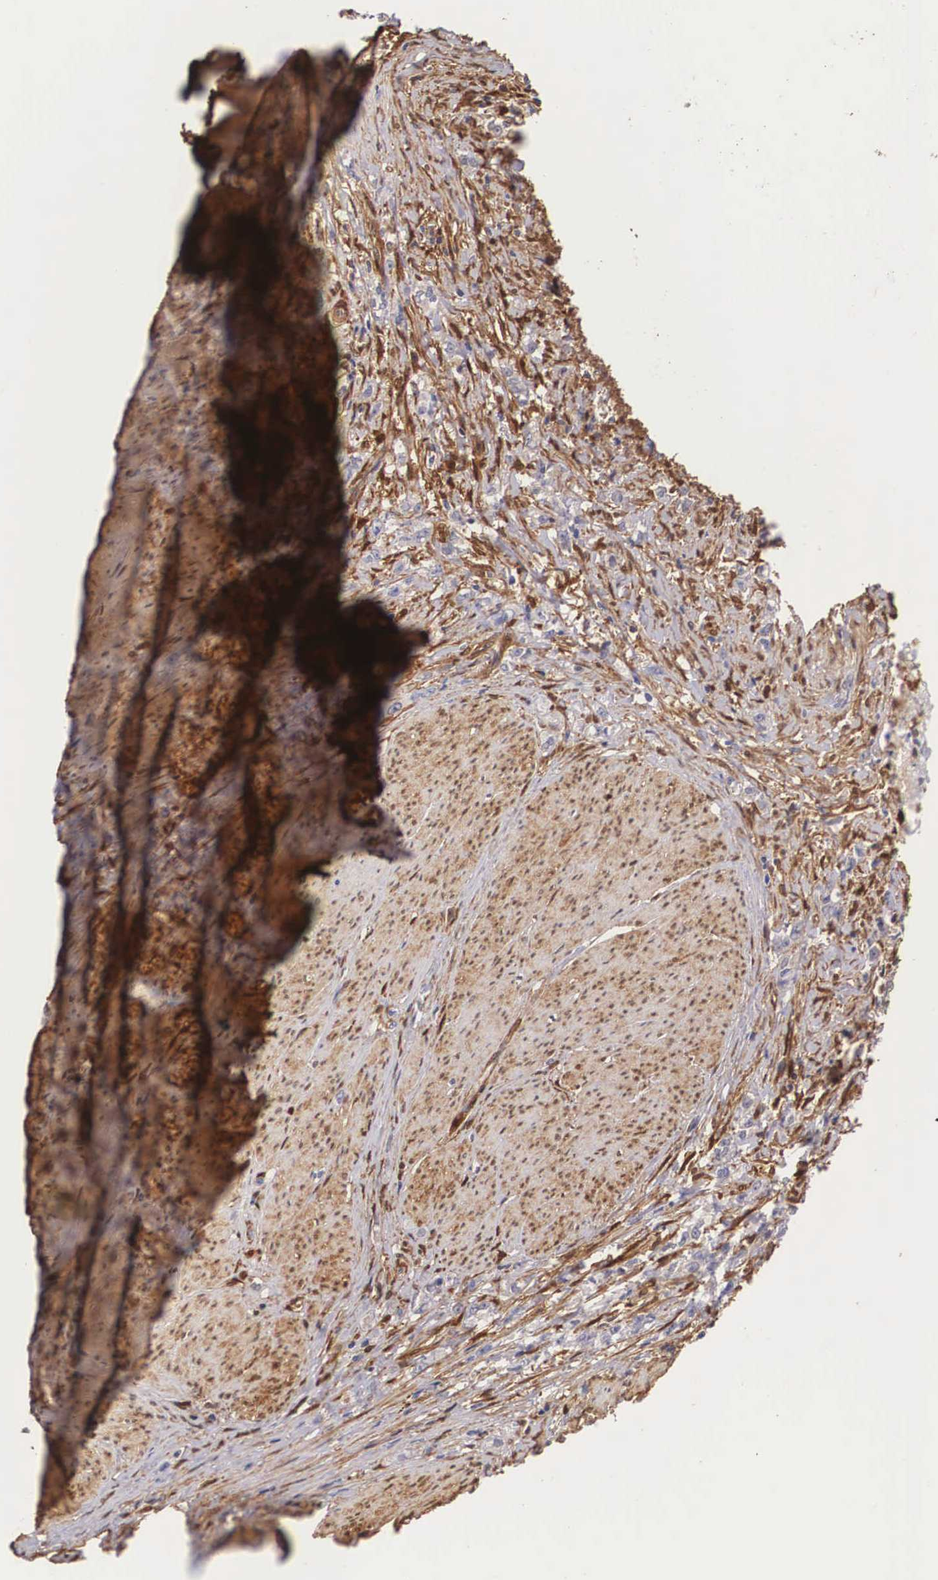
{"staining": {"intensity": "negative", "quantity": "none", "location": "none"}, "tissue": "stomach cancer", "cell_type": "Tumor cells", "image_type": "cancer", "snomed": [{"axis": "morphology", "description": "Adenocarcinoma, NOS"}, {"axis": "topography", "description": "Stomach"}], "caption": "Immunohistochemistry (IHC) micrograph of neoplastic tissue: stomach adenocarcinoma stained with DAB (3,3'-diaminobenzidine) displays no significant protein expression in tumor cells.", "gene": "LGALS1", "patient": {"sex": "male", "age": 72}}